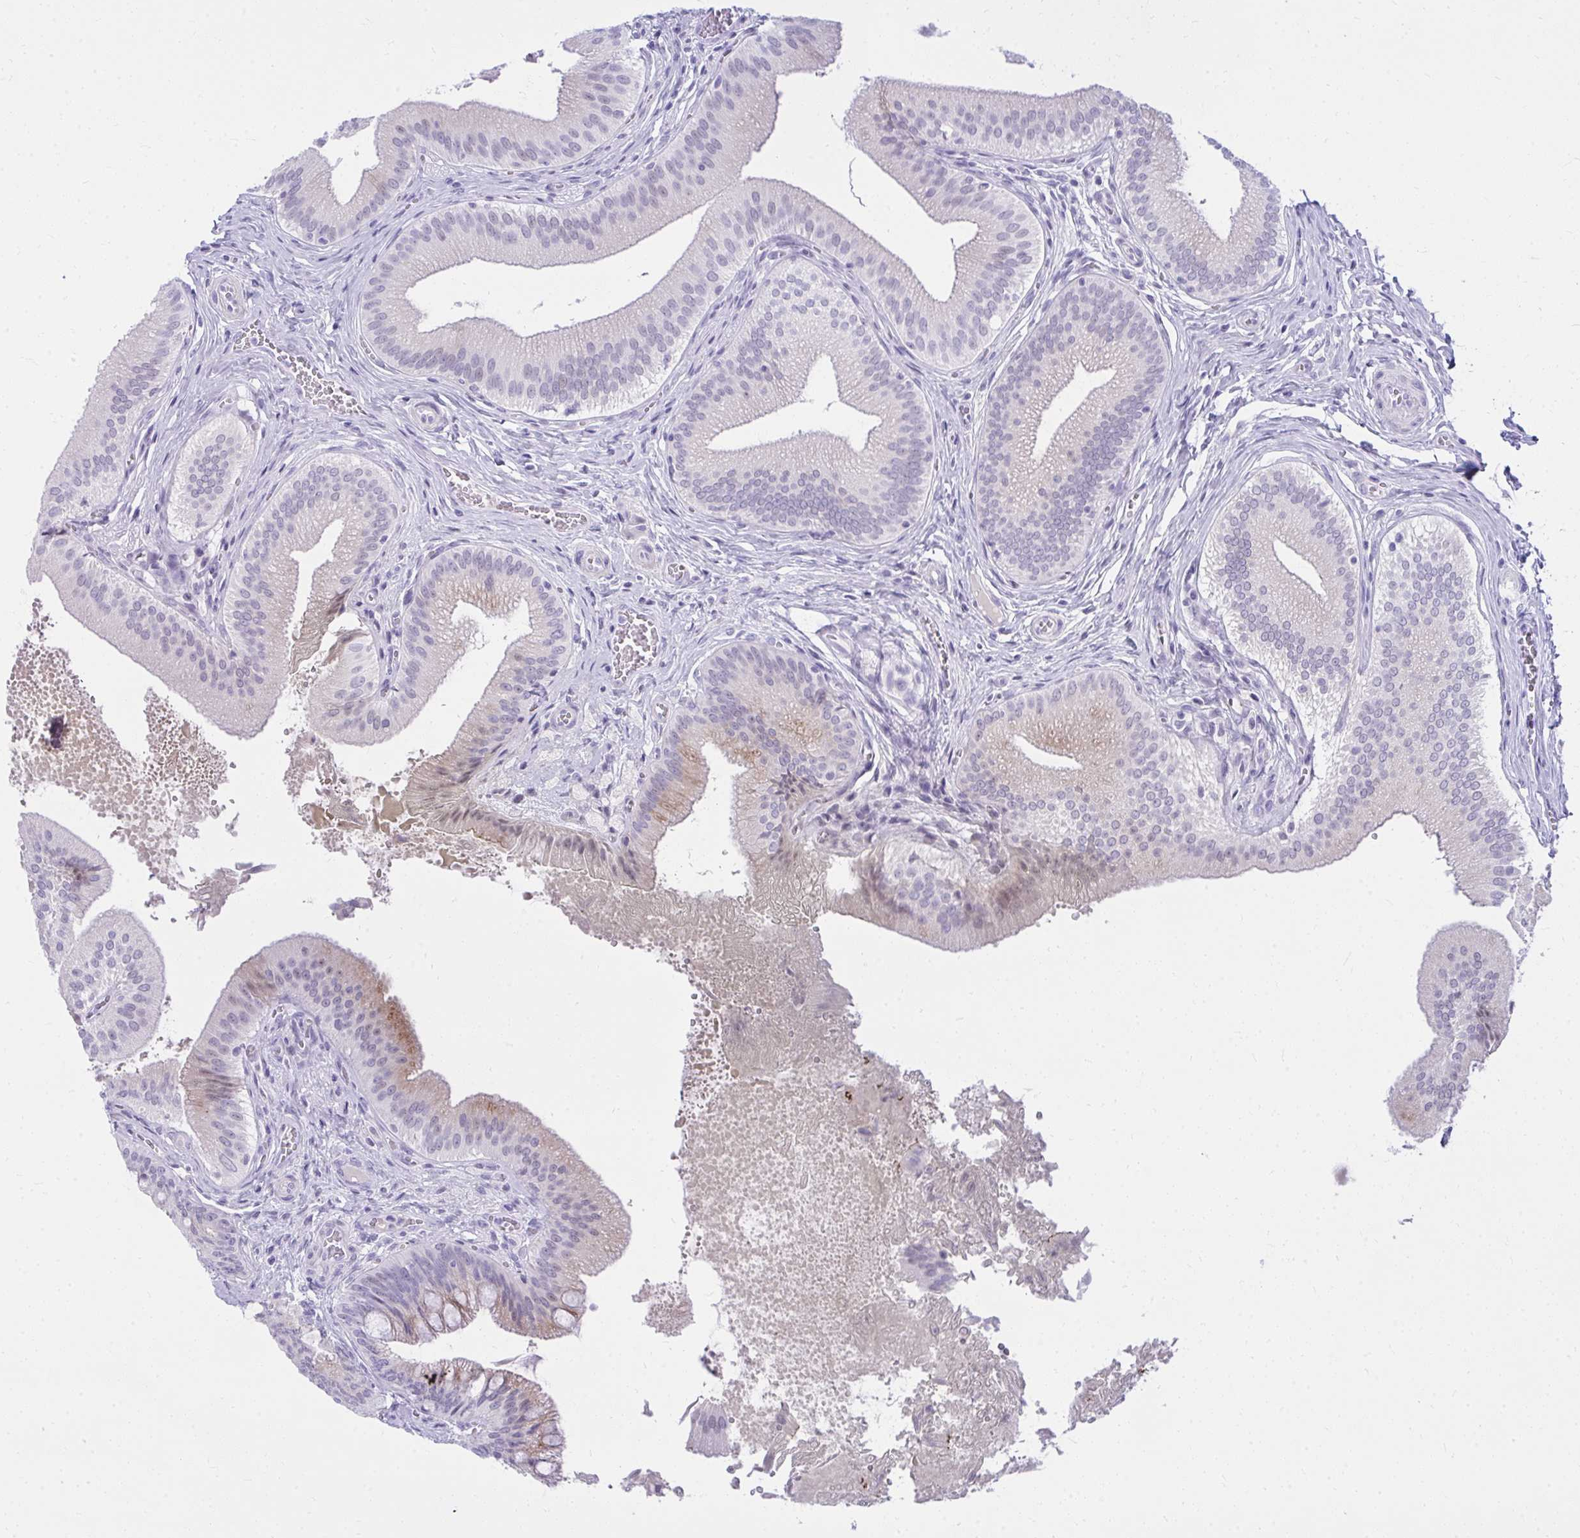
{"staining": {"intensity": "weak", "quantity": "<25%", "location": "cytoplasmic/membranous"}, "tissue": "gallbladder", "cell_type": "Glandular cells", "image_type": "normal", "snomed": [{"axis": "morphology", "description": "Normal tissue, NOS"}, {"axis": "topography", "description": "Gallbladder"}], "caption": "The immunohistochemistry micrograph has no significant staining in glandular cells of gallbladder. The staining was performed using DAB to visualize the protein expression in brown, while the nuclei were stained in blue with hematoxylin (Magnification: 20x).", "gene": "OR5F1", "patient": {"sex": "male", "age": 17}}